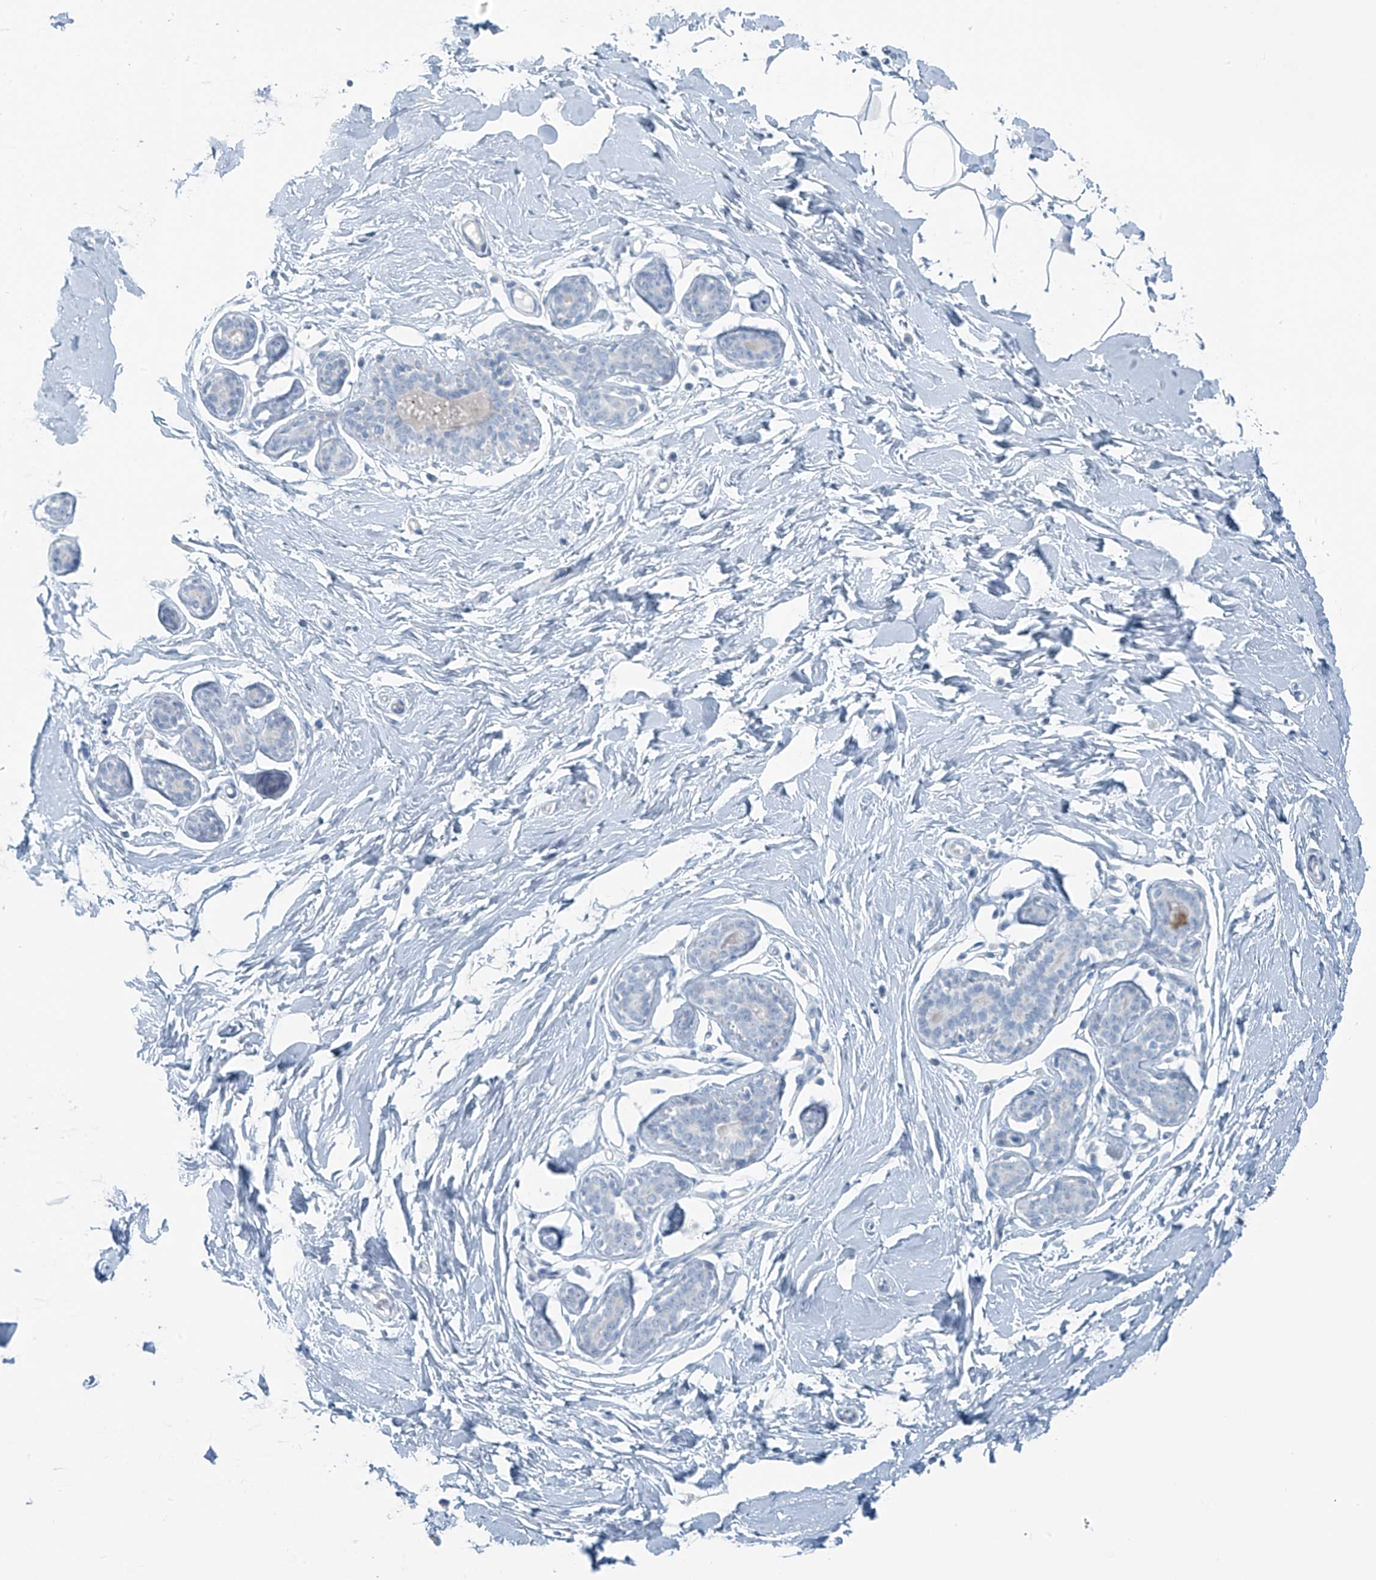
{"staining": {"intensity": "negative", "quantity": "none", "location": "none"}, "tissue": "adipose tissue", "cell_type": "Adipocytes", "image_type": "normal", "snomed": [{"axis": "morphology", "description": "Normal tissue, NOS"}, {"axis": "topography", "description": "Breast"}], "caption": "Immunohistochemical staining of unremarkable human adipose tissue reveals no significant positivity in adipocytes.", "gene": "SLC25A43", "patient": {"sex": "female", "age": 23}}